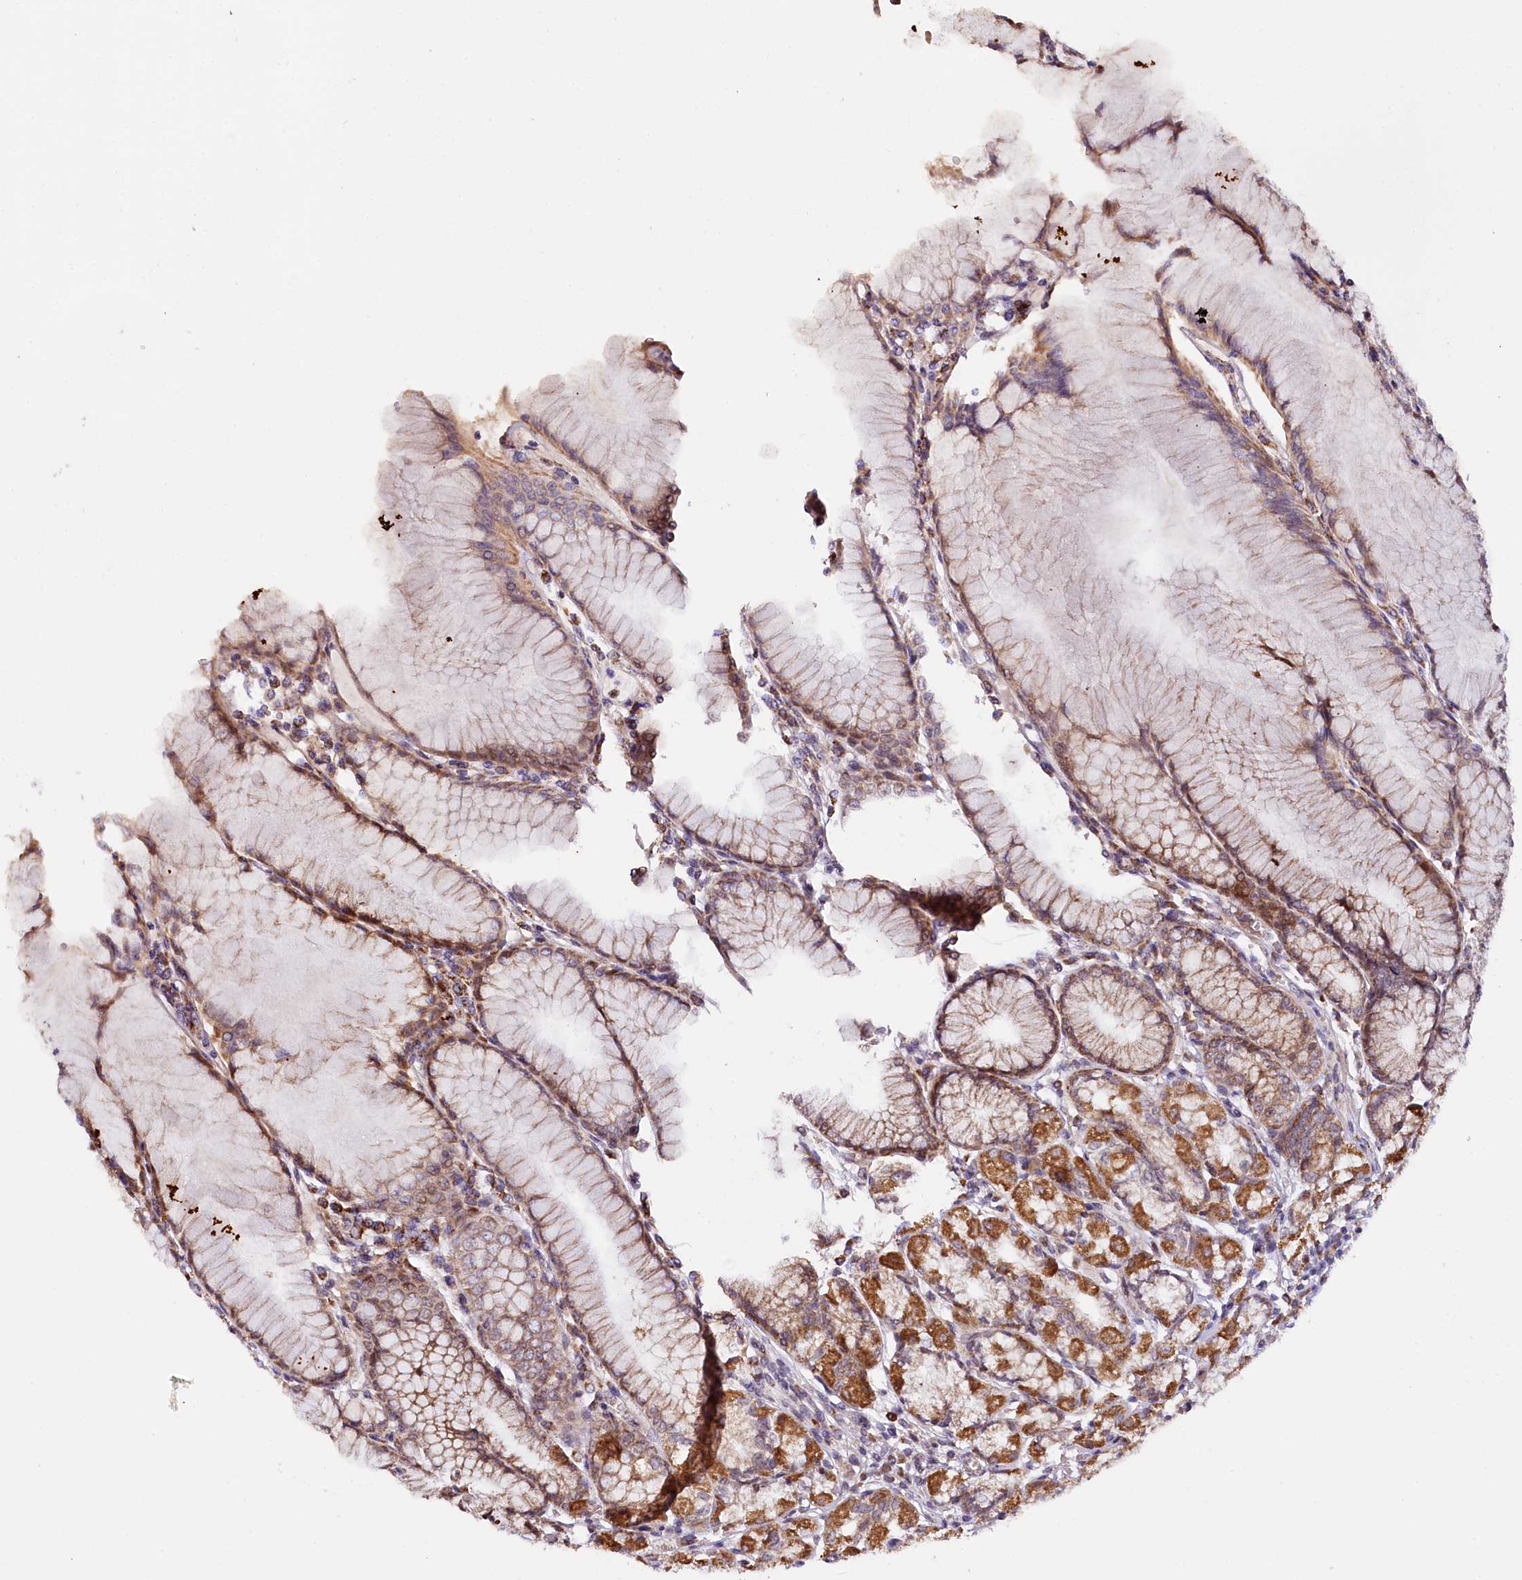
{"staining": {"intensity": "strong", "quantity": ">75%", "location": "cytoplasmic/membranous"}, "tissue": "stomach", "cell_type": "Glandular cells", "image_type": "normal", "snomed": [{"axis": "morphology", "description": "Normal tissue, NOS"}, {"axis": "topography", "description": "Stomach"}], "caption": "Protein expression analysis of normal human stomach reveals strong cytoplasmic/membranous staining in about >75% of glandular cells. Using DAB (3,3'-diaminobenzidine) (brown) and hematoxylin (blue) stains, captured at high magnification using brightfield microscopy.", "gene": "ST7", "patient": {"sex": "female", "age": 57}}